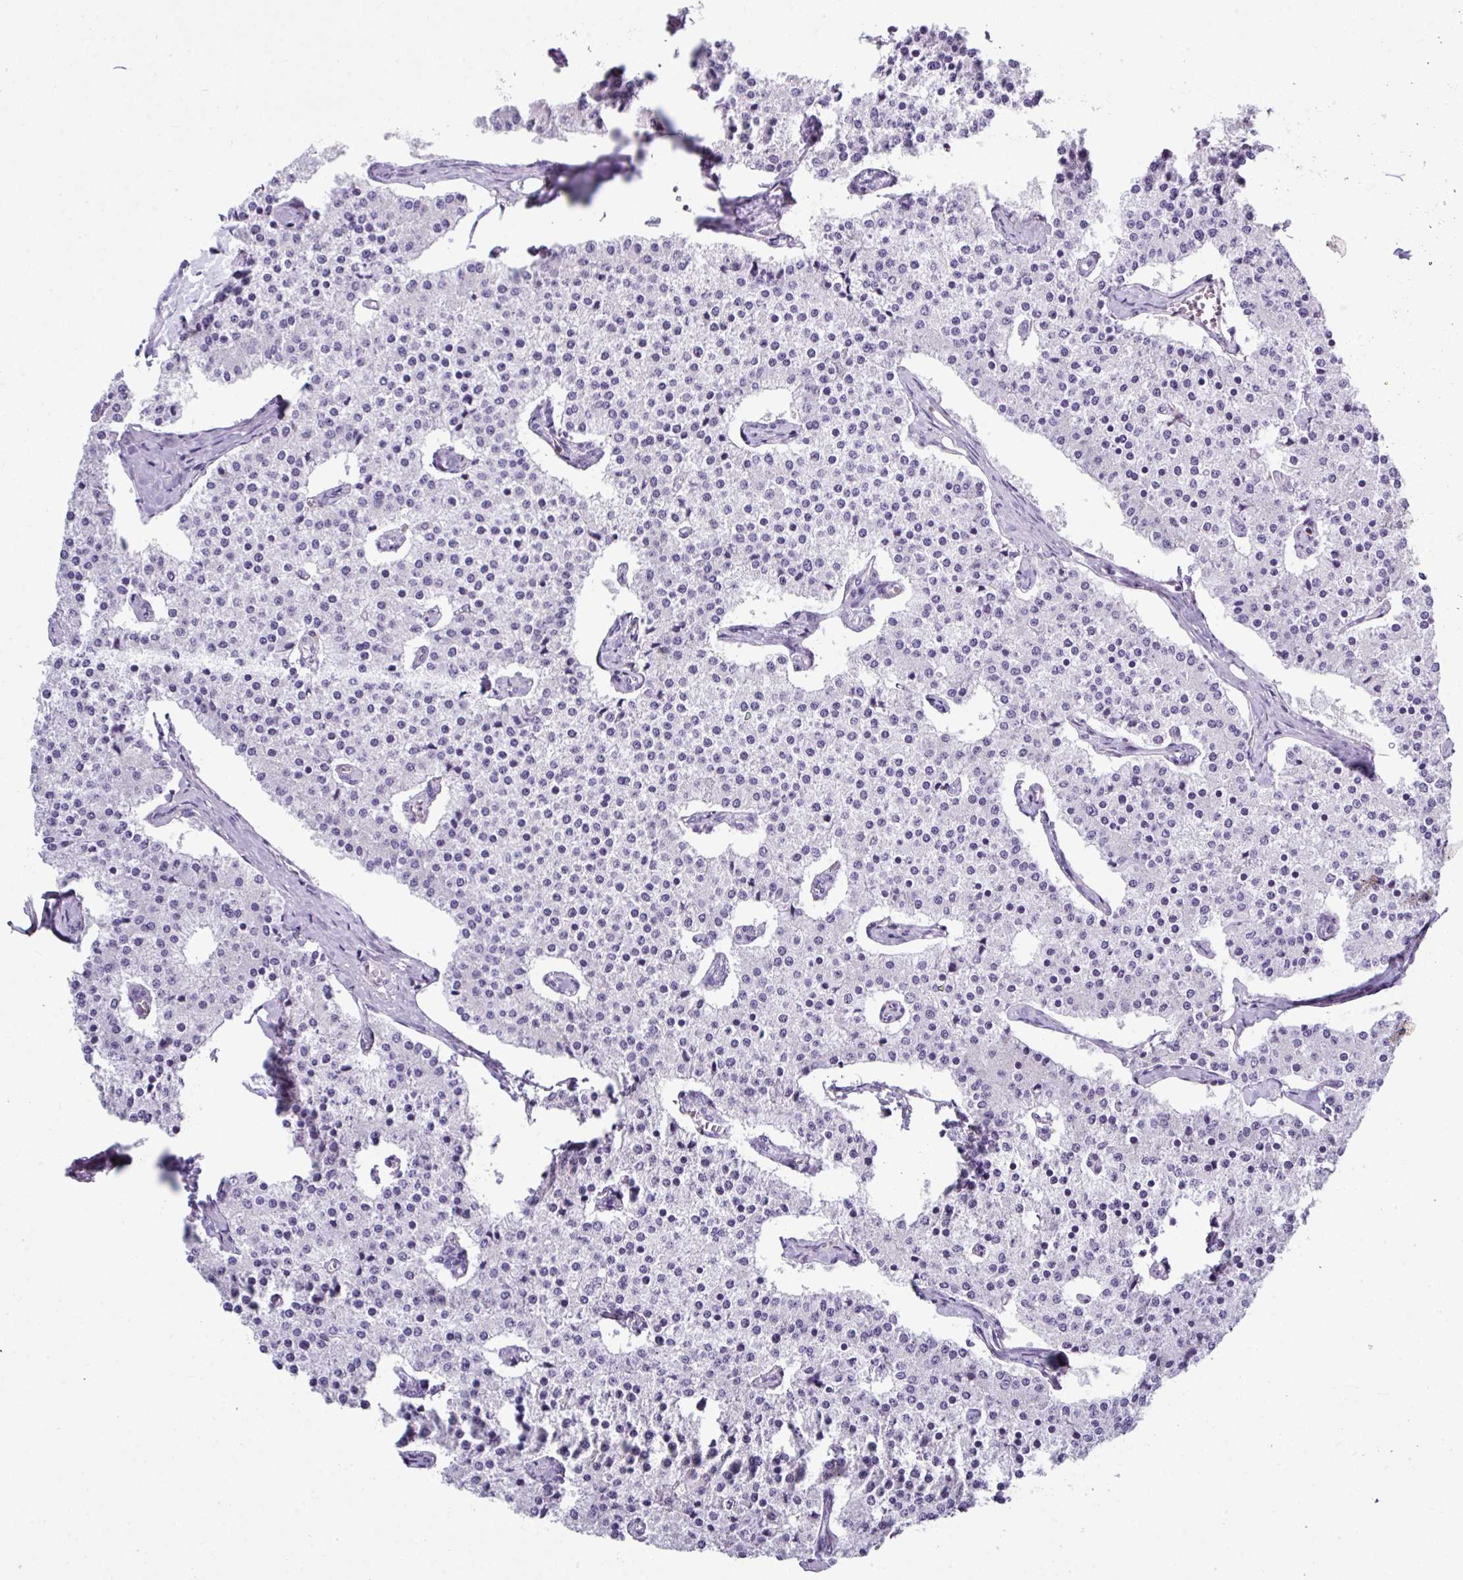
{"staining": {"intensity": "negative", "quantity": "none", "location": "none"}, "tissue": "carcinoid", "cell_type": "Tumor cells", "image_type": "cancer", "snomed": [{"axis": "morphology", "description": "Carcinoid, malignant, NOS"}, {"axis": "topography", "description": "Colon"}], "caption": "Carcinoid stained for a protein using immunohistochemistry reveals no positivity tumor cells.", "gene": "ZNF568", "patient": {"sex": "female", "age": 52}}